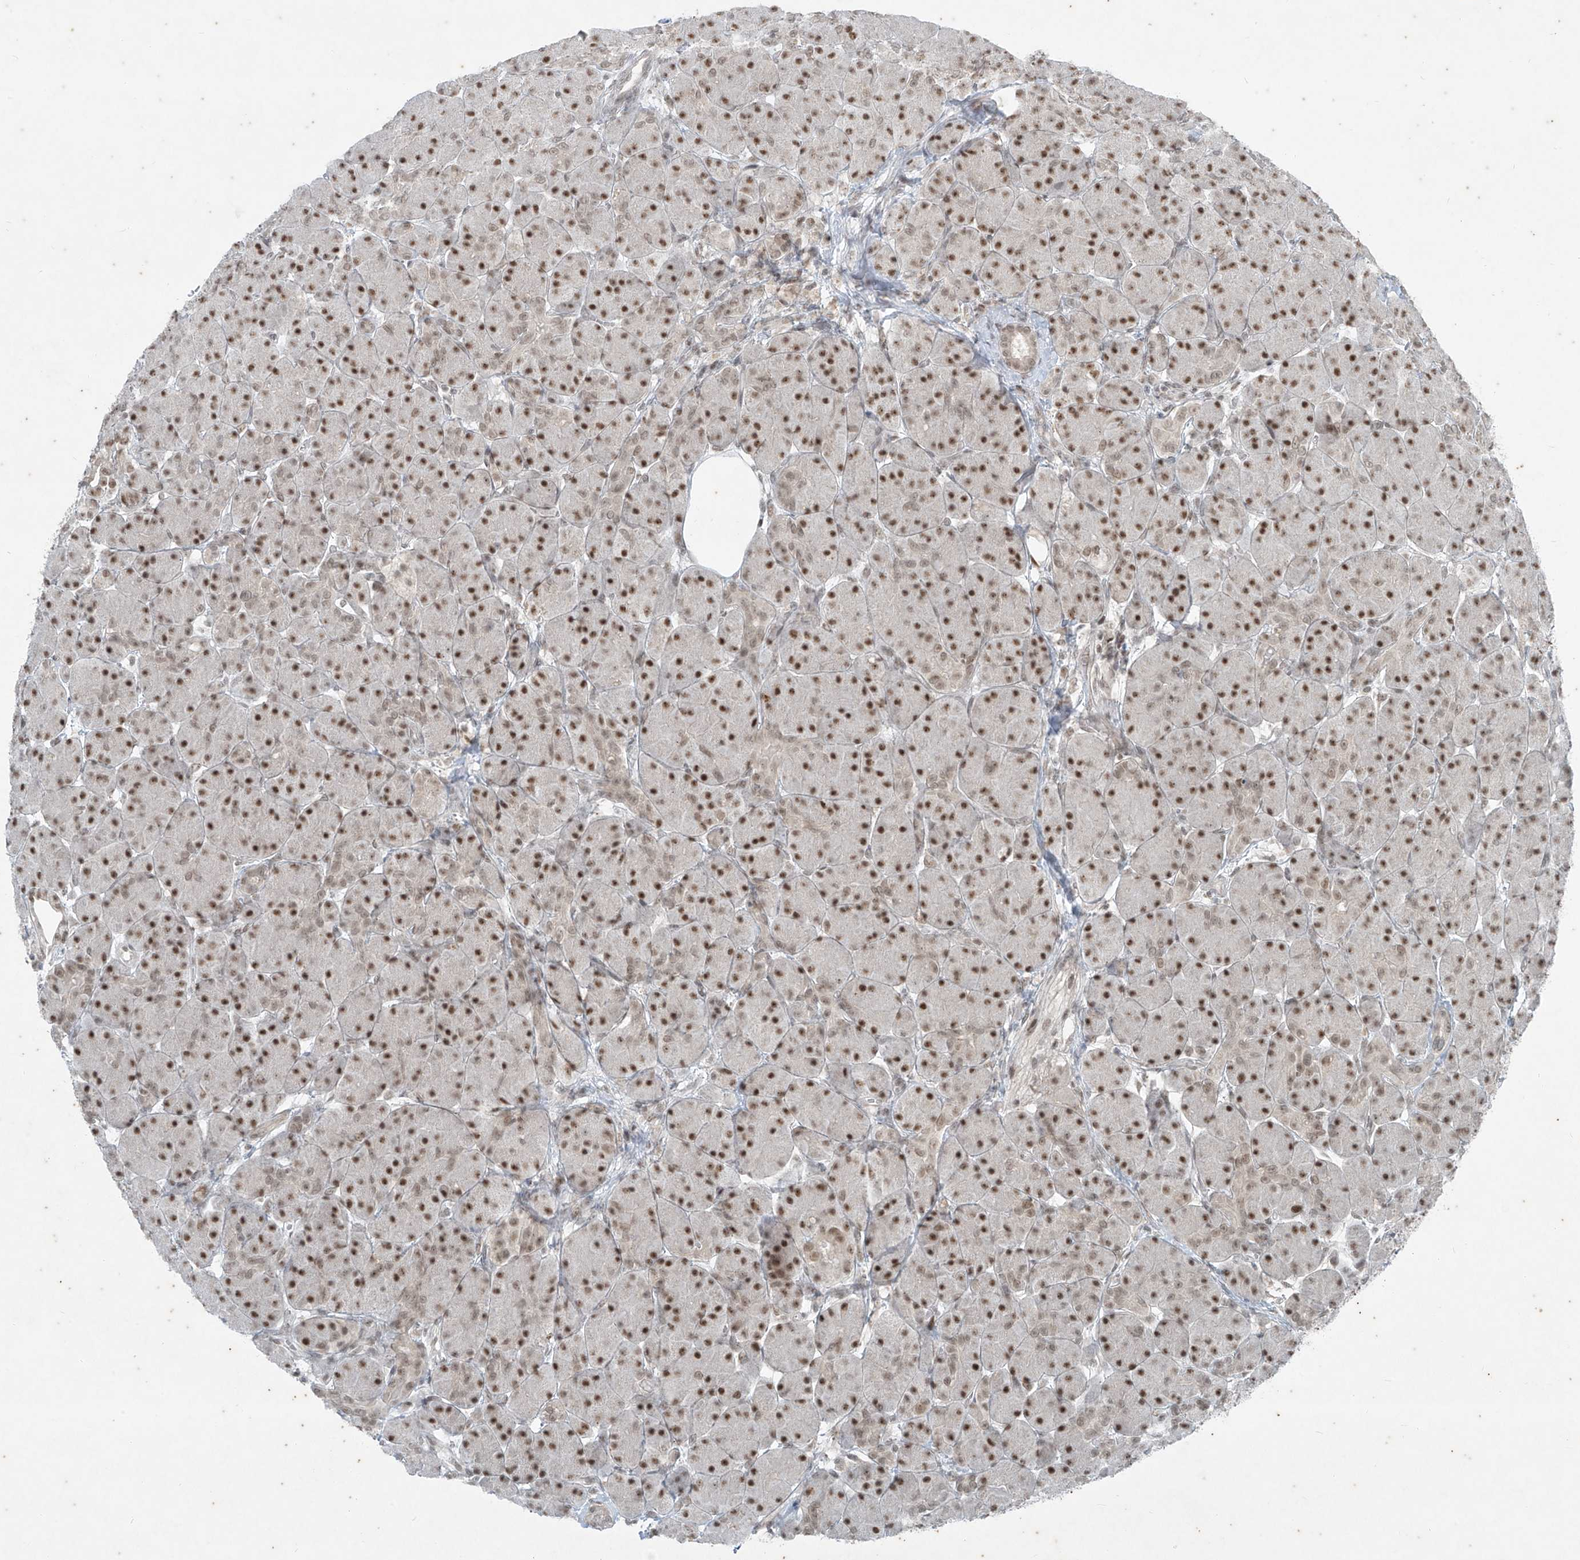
{"staining": {"intensity": "moderate", "quantity": ">75%", "location": "nuclear"}, "tissue": "pancreas", "cell_type": "Exocrine glandular cells", "image_type": "normal", "snomed": [{"axis": "morphology", "description": "Normal tissue, NOS"}, {"axis": "topography", "description": "Pancreas"}], "caption": "Immunohistochemical staining of normal human pancreas demonstrates >75% levels of moderate nuclear protein positivity in about >75% of exocrine glandular cells.", "gene": "ZNF354B", "patient": {"sex": "male", "age": 63}}